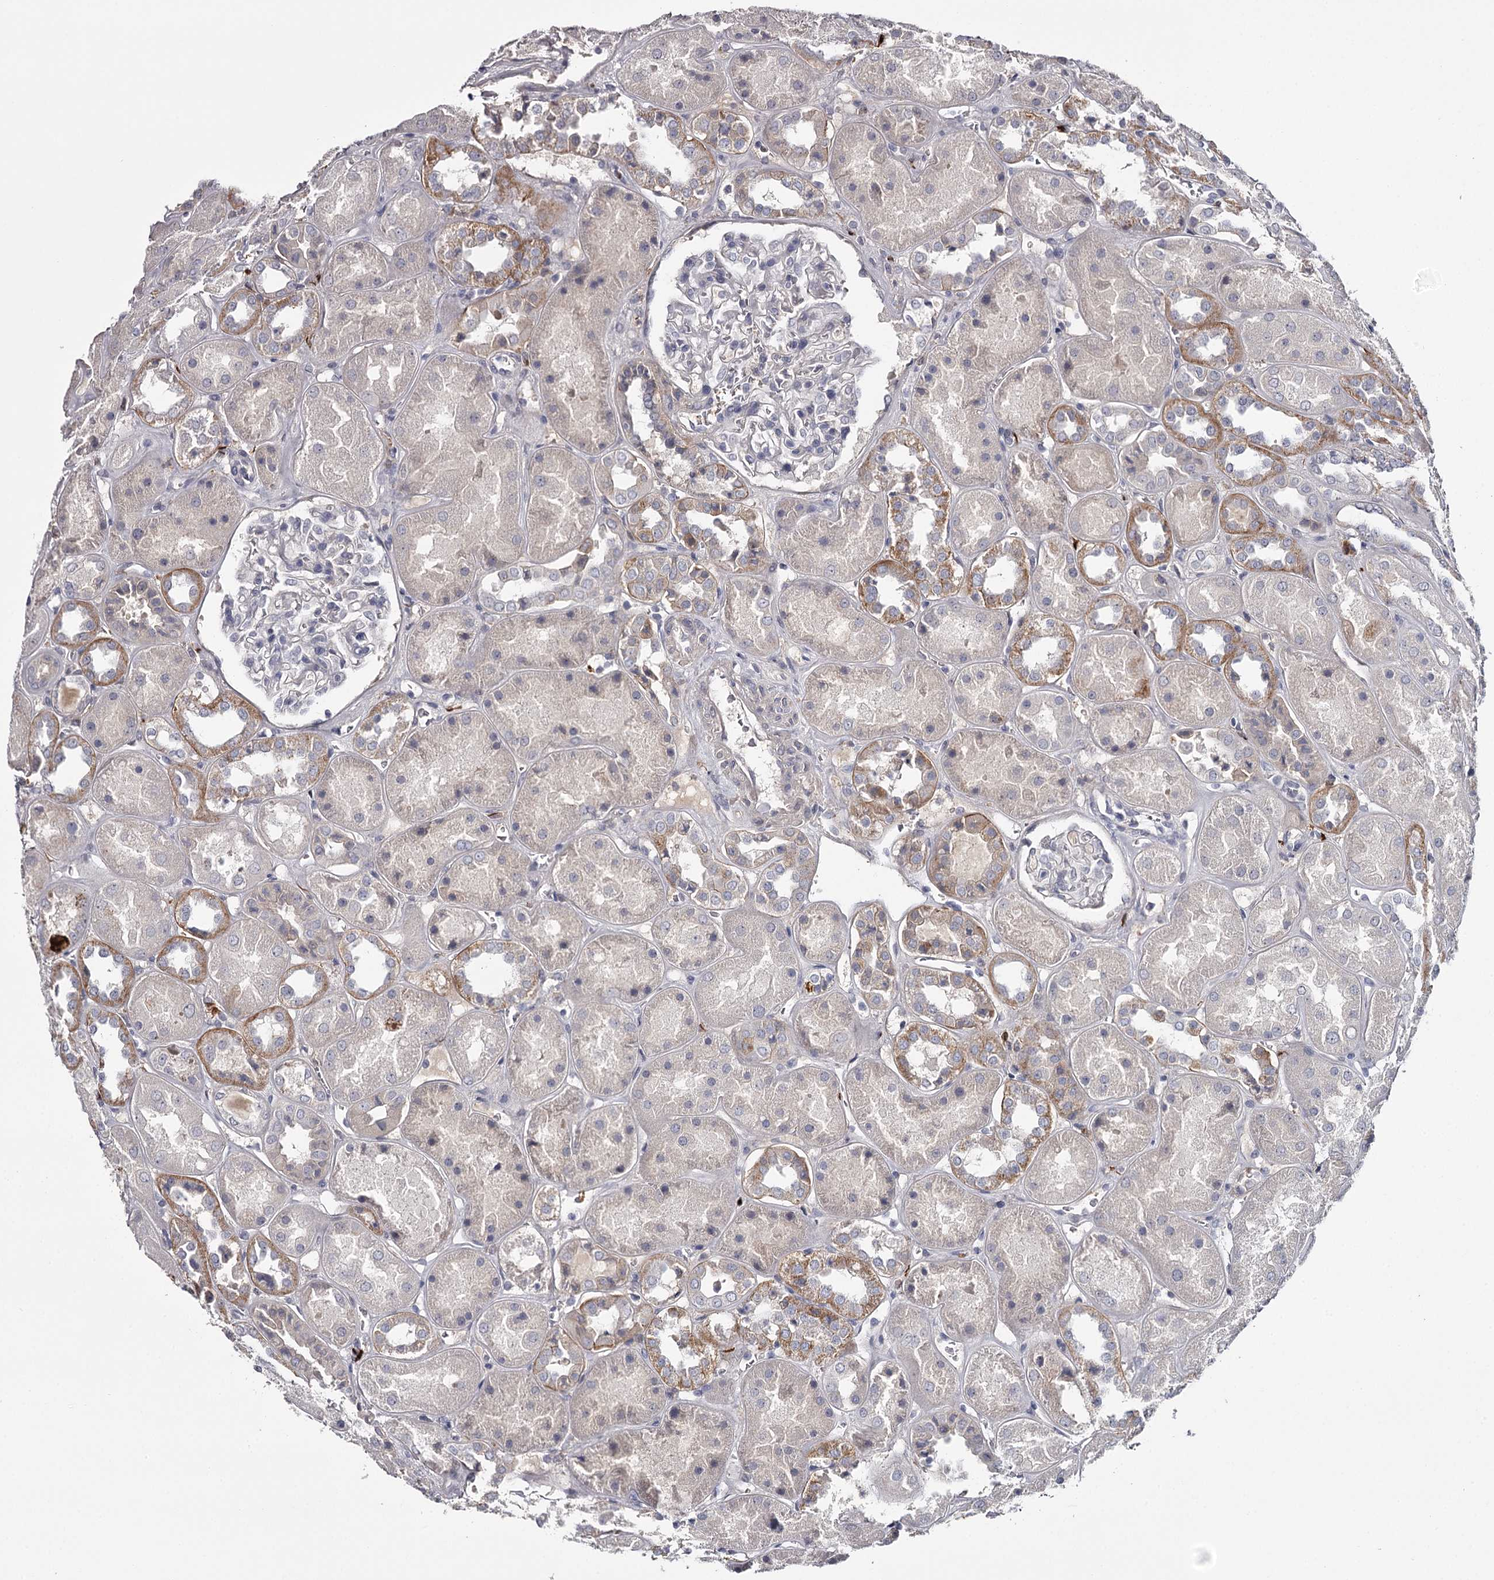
{"staining": {"intensity": "negative", "quantity": "none", "location": "none"}, "tissue": "kidney", "cell_type": "Cells in glomeruli", "image_type": "normal", "snomed": [{"axis": "morphology", "description": "Normal tissue, NOS"}, {"axis": "topography", "description": "Kidney"}], "caption": "Immunohistochemistry image of unremarkable kidney stained for a protein (brown), which displays no expression in cells in glomeruli. (DAB (3,3'-diaminobenzidine) immunohistochemistry (IHC) visualized using brightfield microscopy, high magnification).", "gene": "FDXACB1", "patient": {"sex": "male", "age": 70}}